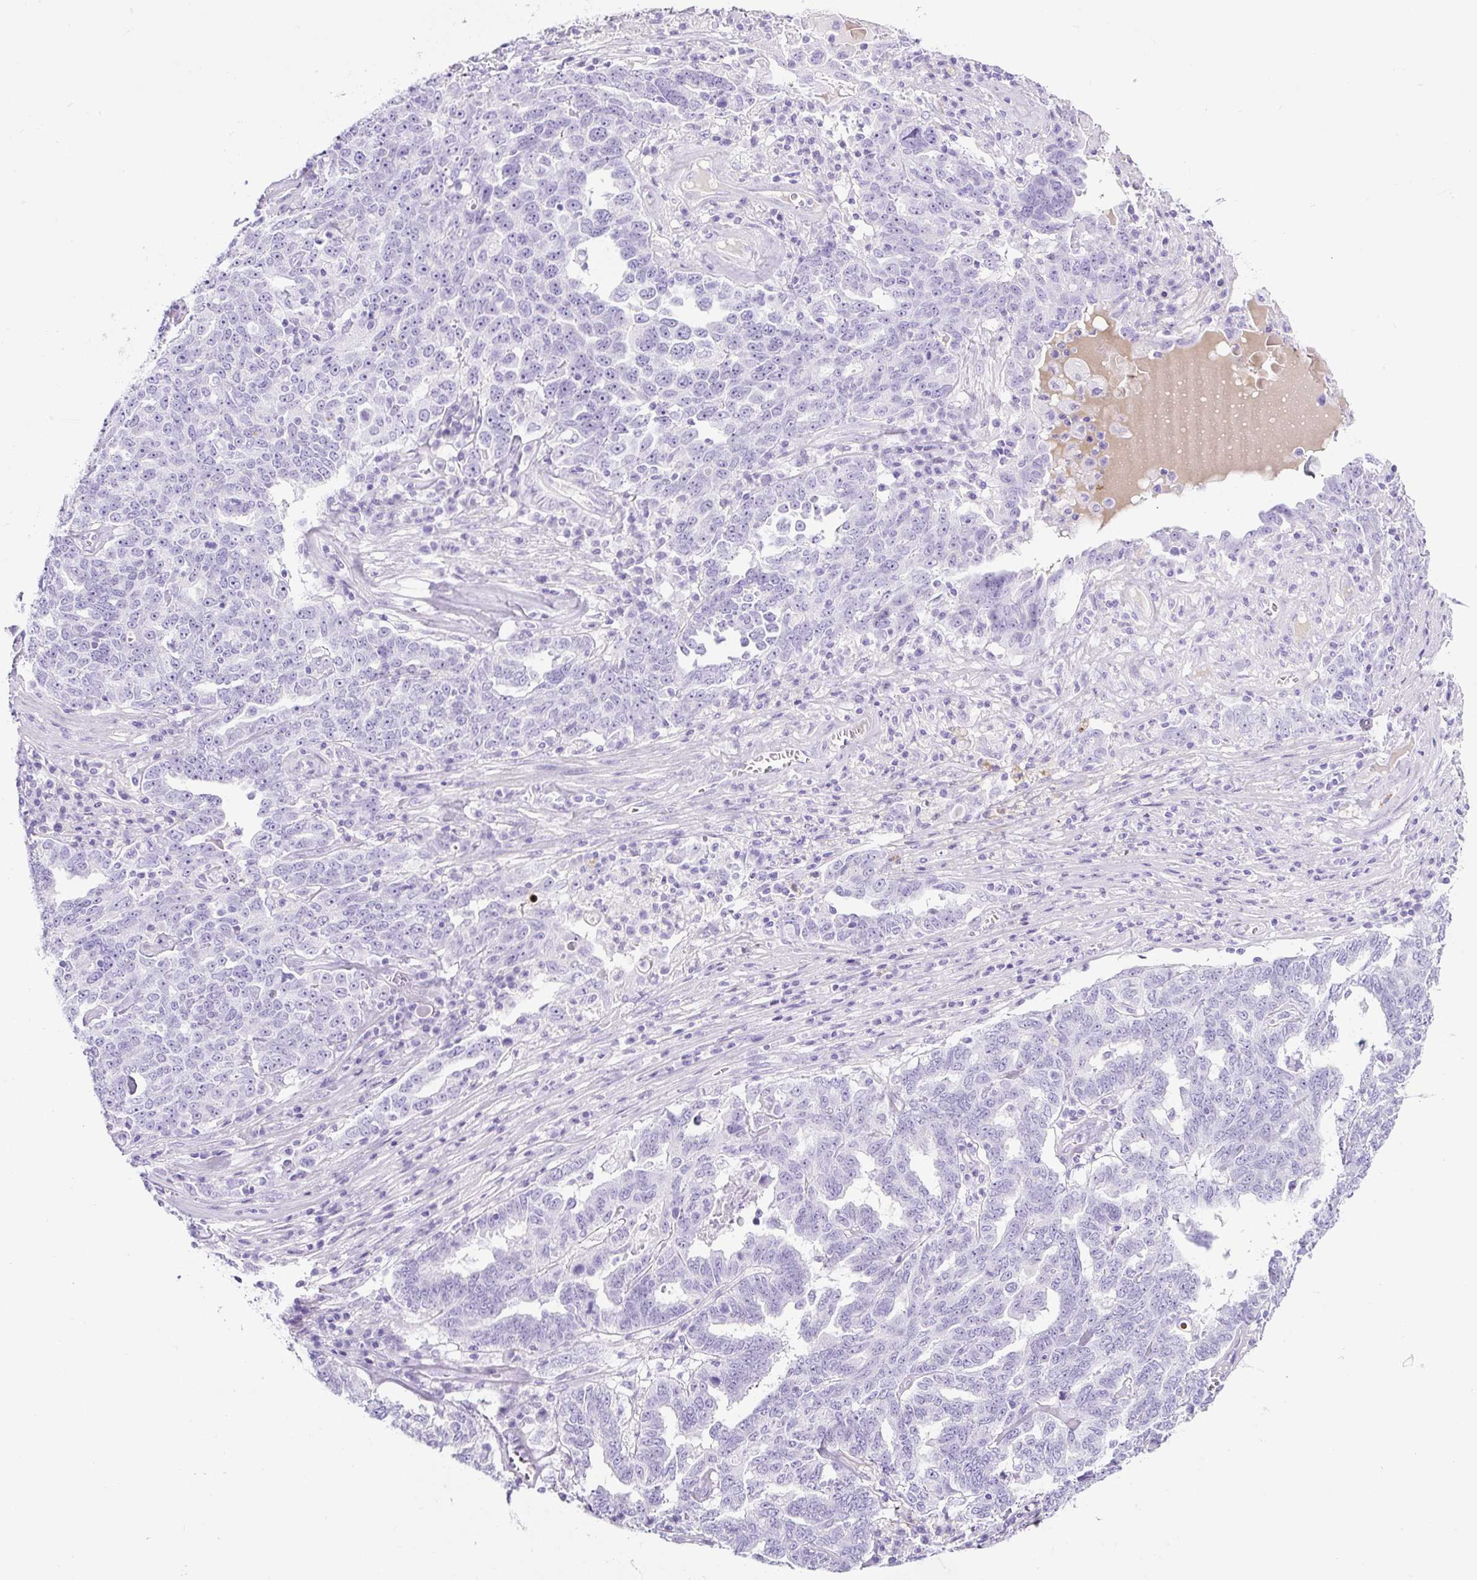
{"staining": {"intensity": "negative", "quantity": "none", "location": "none"}, "tissue": "ovarian cancer", "cell_type": "Tumor cells", "image_type": "cancer", "snomed": [{"axis": "morphology", "description": "Carcinoma, endometroid"}, {"axis": "topography", "description": "Ovary"}], "caption": "The histopathology image shows no staining of tumor cells in ovarian cancer.", "gene": "TMEM200B", "patient": {"sex": "female", "age": 62}}